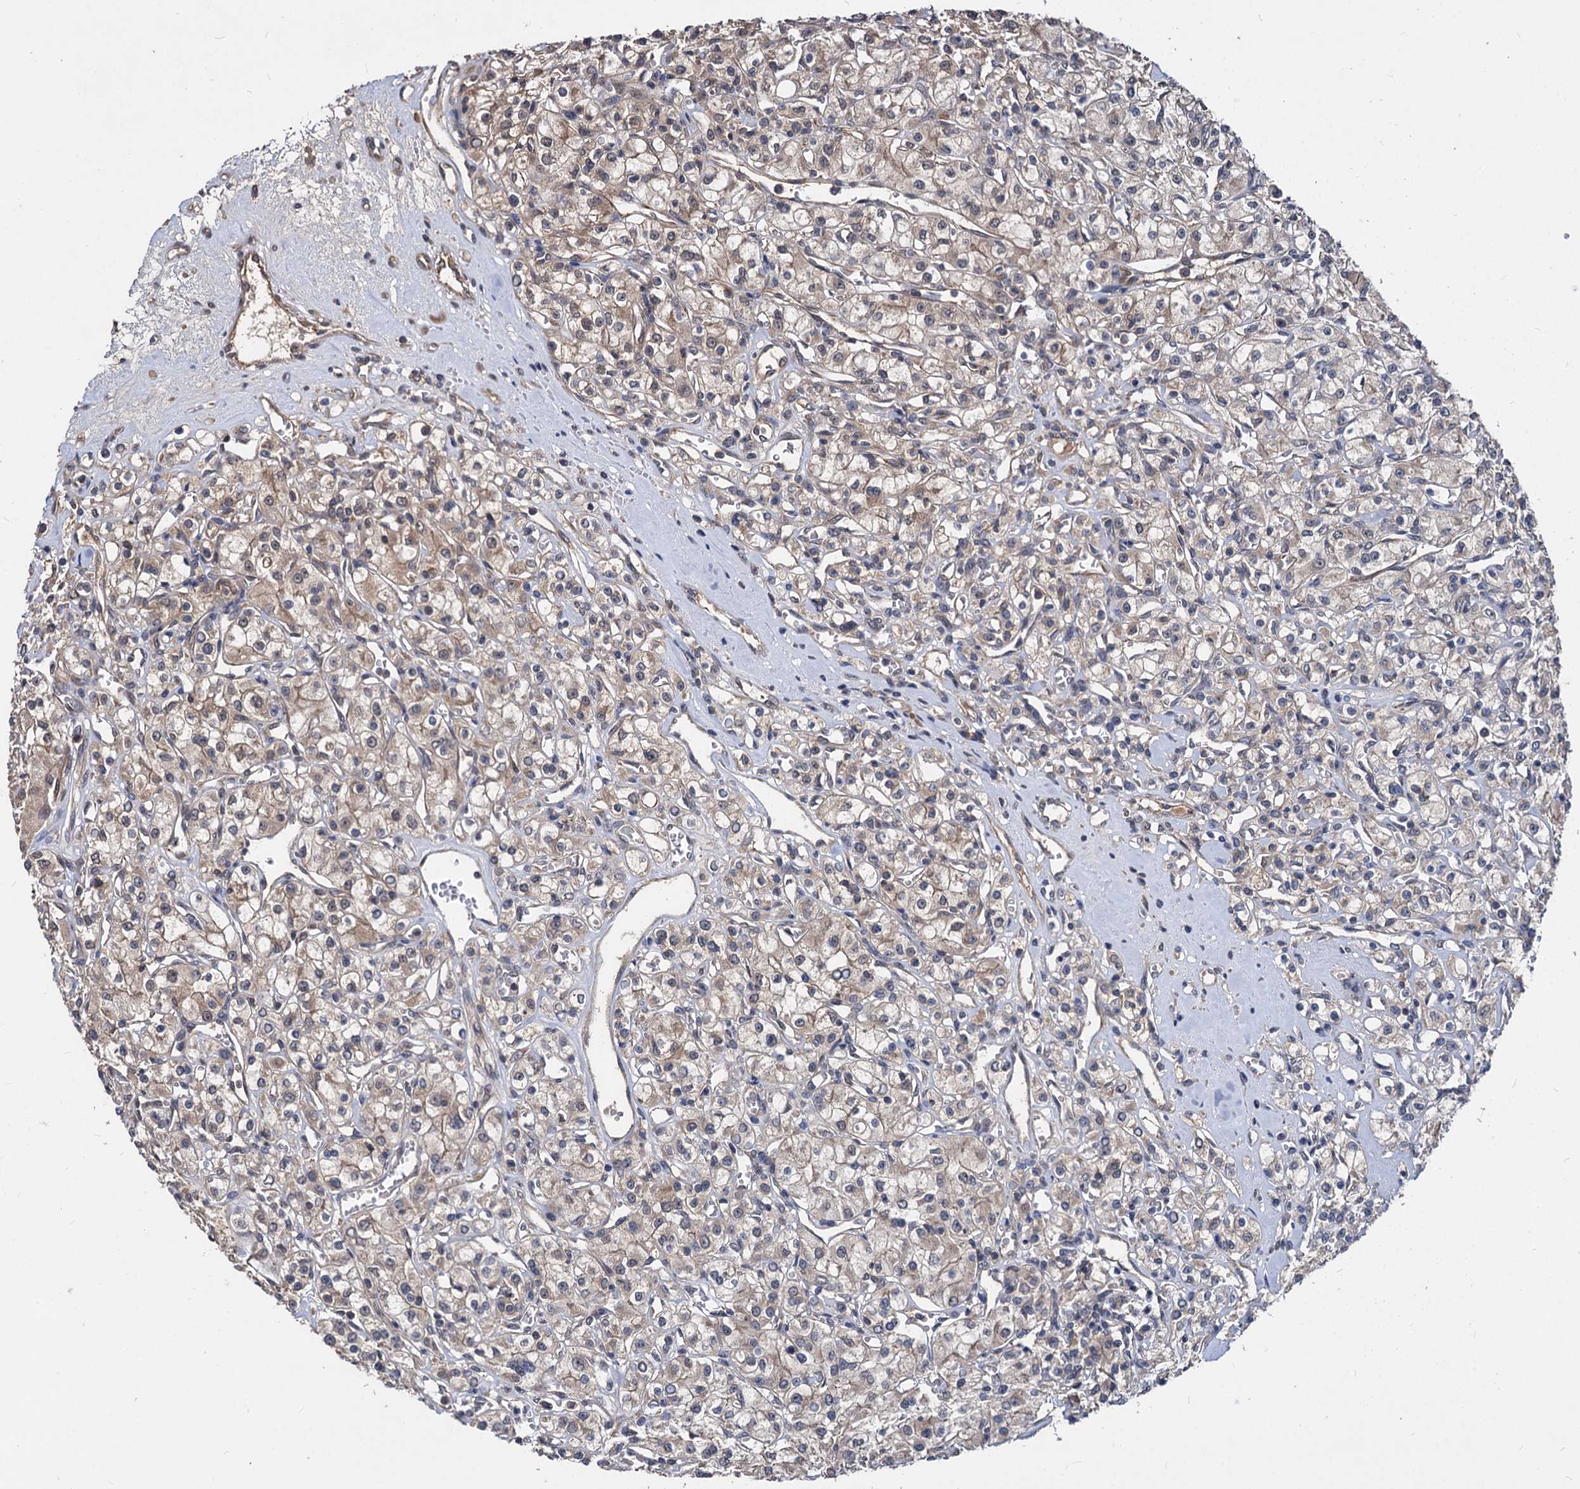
{"staining": {"intensity": "weak", "quantity": "25%-75%", "location": "cytoplasmic/membranous"}, "tissue": "renal cancer", "cell_type": "Tumor cells", "image_type": "cancer", "snomed": [{"axis": "morphology", "description": "Adenocarcinoma, NOS"}, {"axis": "topography", "description": "Kidney"}], "caption": "Approximately 25%-75% of tumor cells in renal cancer show weak cytoplasmic/membranous protein expression as visualized by brown immunohistochemical staining.", "gene": "PSMD4", "patient": {"sex": "female", "age": 59}}